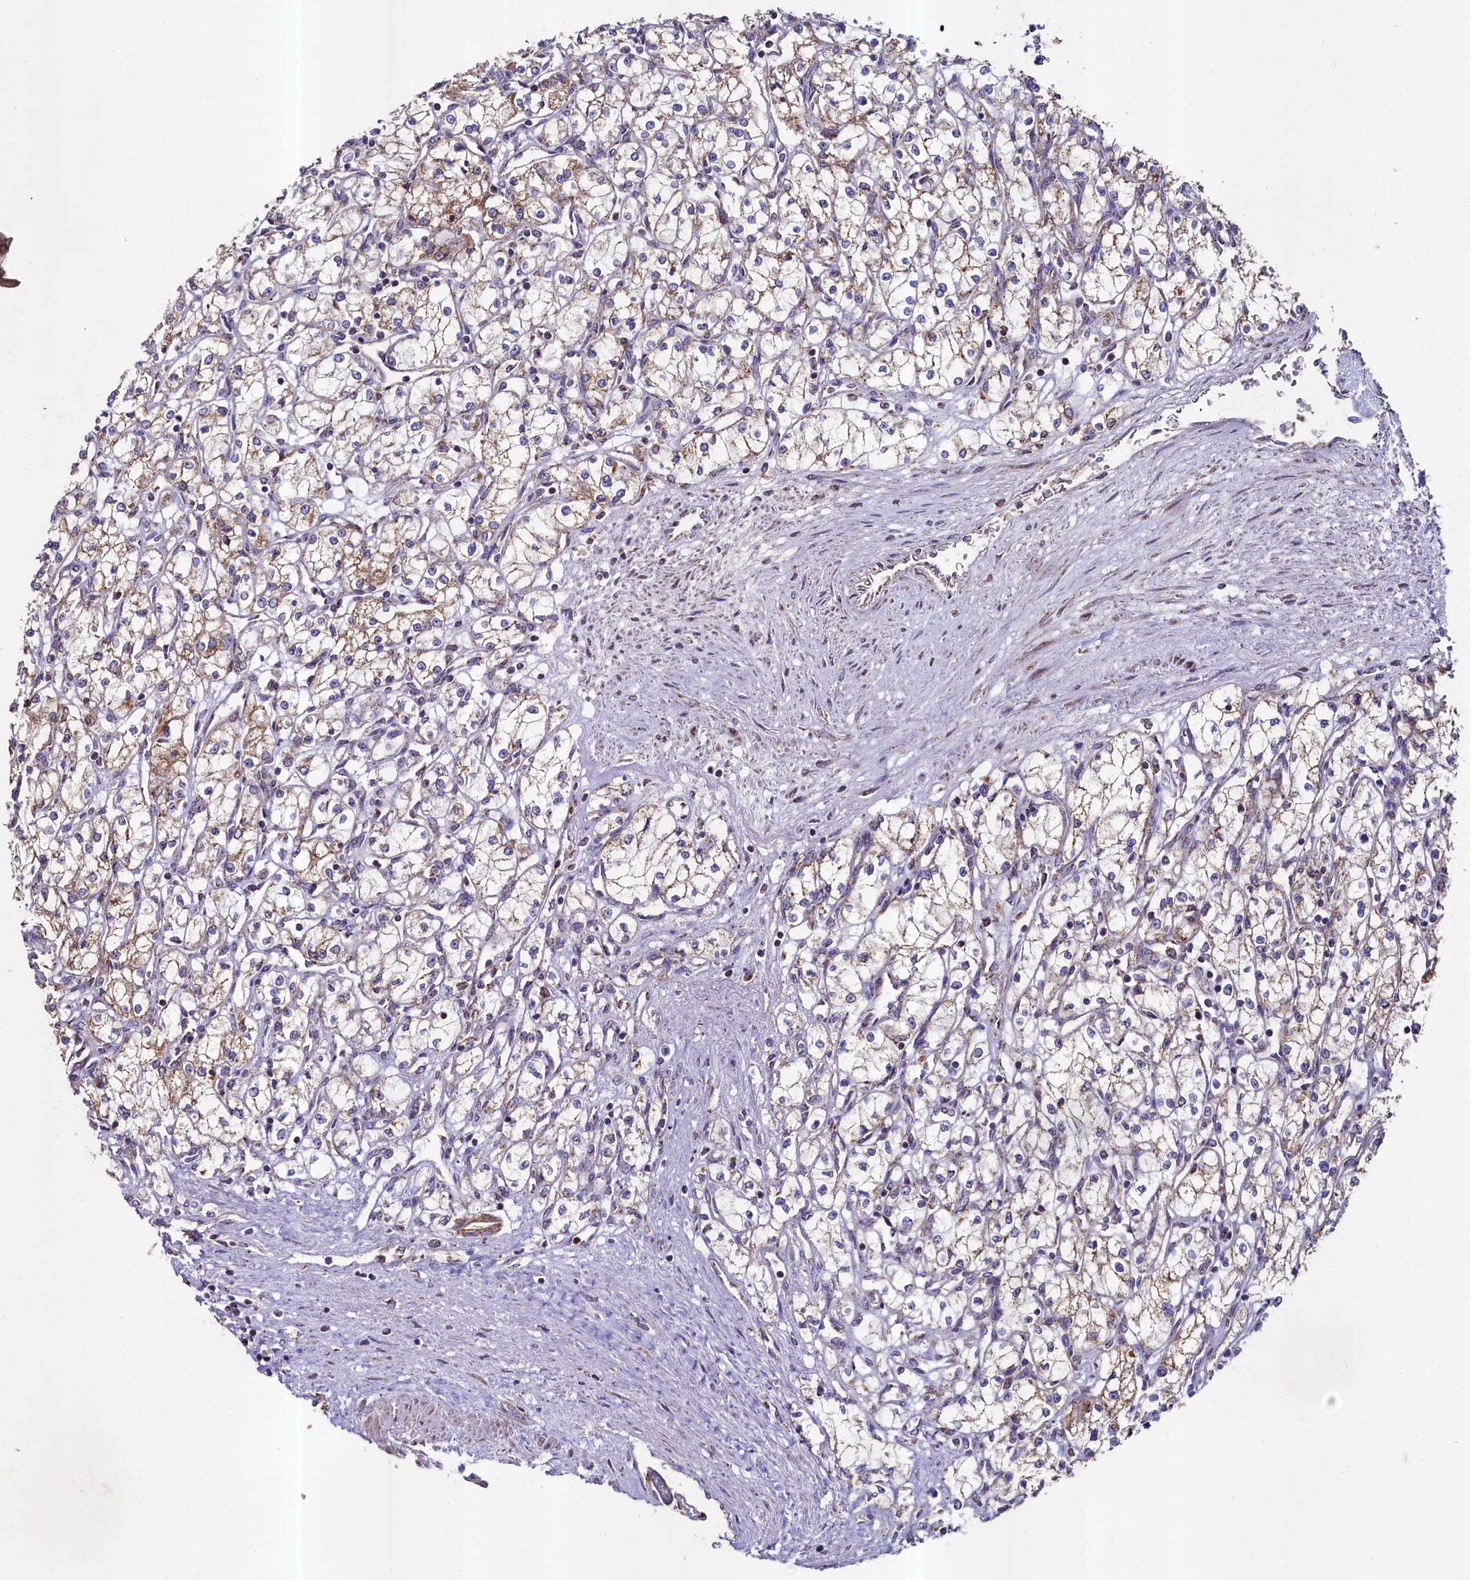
{"staining": {"intensity": "moderate", "quantity": "<25%", "location": "cytoplasmic/membranous"}, "tissue": "renal cancer", "cell_type": "Tumor cells", "image_type": "cancer", "snomed": [{"axis": "morphology", "description": "Adenocarcinoma, NOS"}, {"axis": "topography", "description": "Kidney"}], "caption": "Immunohistochemical staining of adenocarcinoma (renal) displays low levels of moderate cytoplasmic/membranous protein positivity in about <25% of tumor cells.", "gene": "METTL4", "patient": {"sex": "male", "age": 59}}